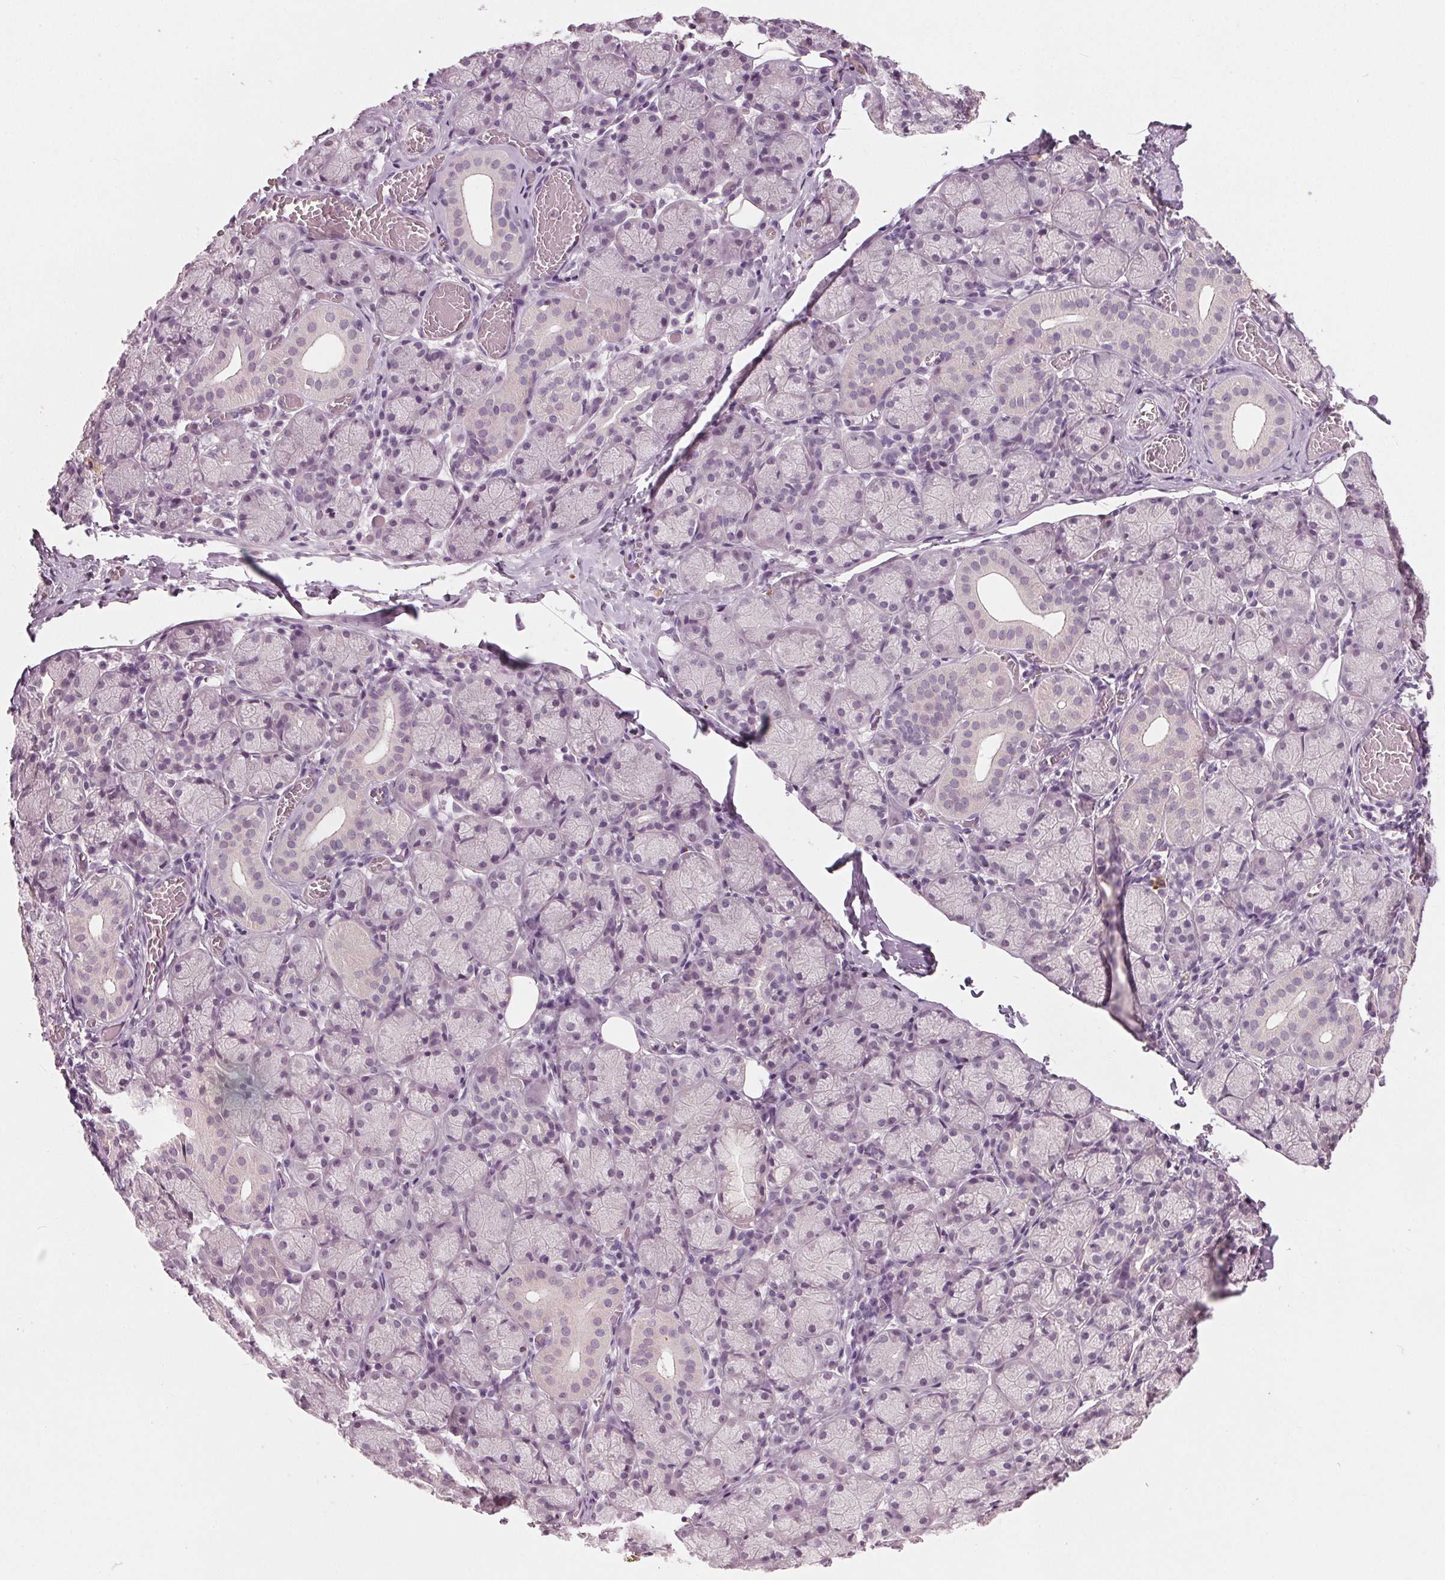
{"staining": {"intensity": "negative", "quantity": "none", "location": "none"}, "tissue": "salivary gland", "cell_type": "Glandular cells", "image_type": "normal", "snomed": [{"axis": "morphology", "description": "Normal tissue, NOS"}, {"axis": "topography", "description": "Salivary gland"}, {"axis": "topography", "description": "Peripheral nerve tissue"}], "caption": "This histopathology image is of normal salivary gland stained with immunohistochemistry to label a protein in brown with the nuclei are counter-stained blue. There is no staining in glandular cells.", "gene": "TKFC", "patient": {"sex": "female", "age": 24}}